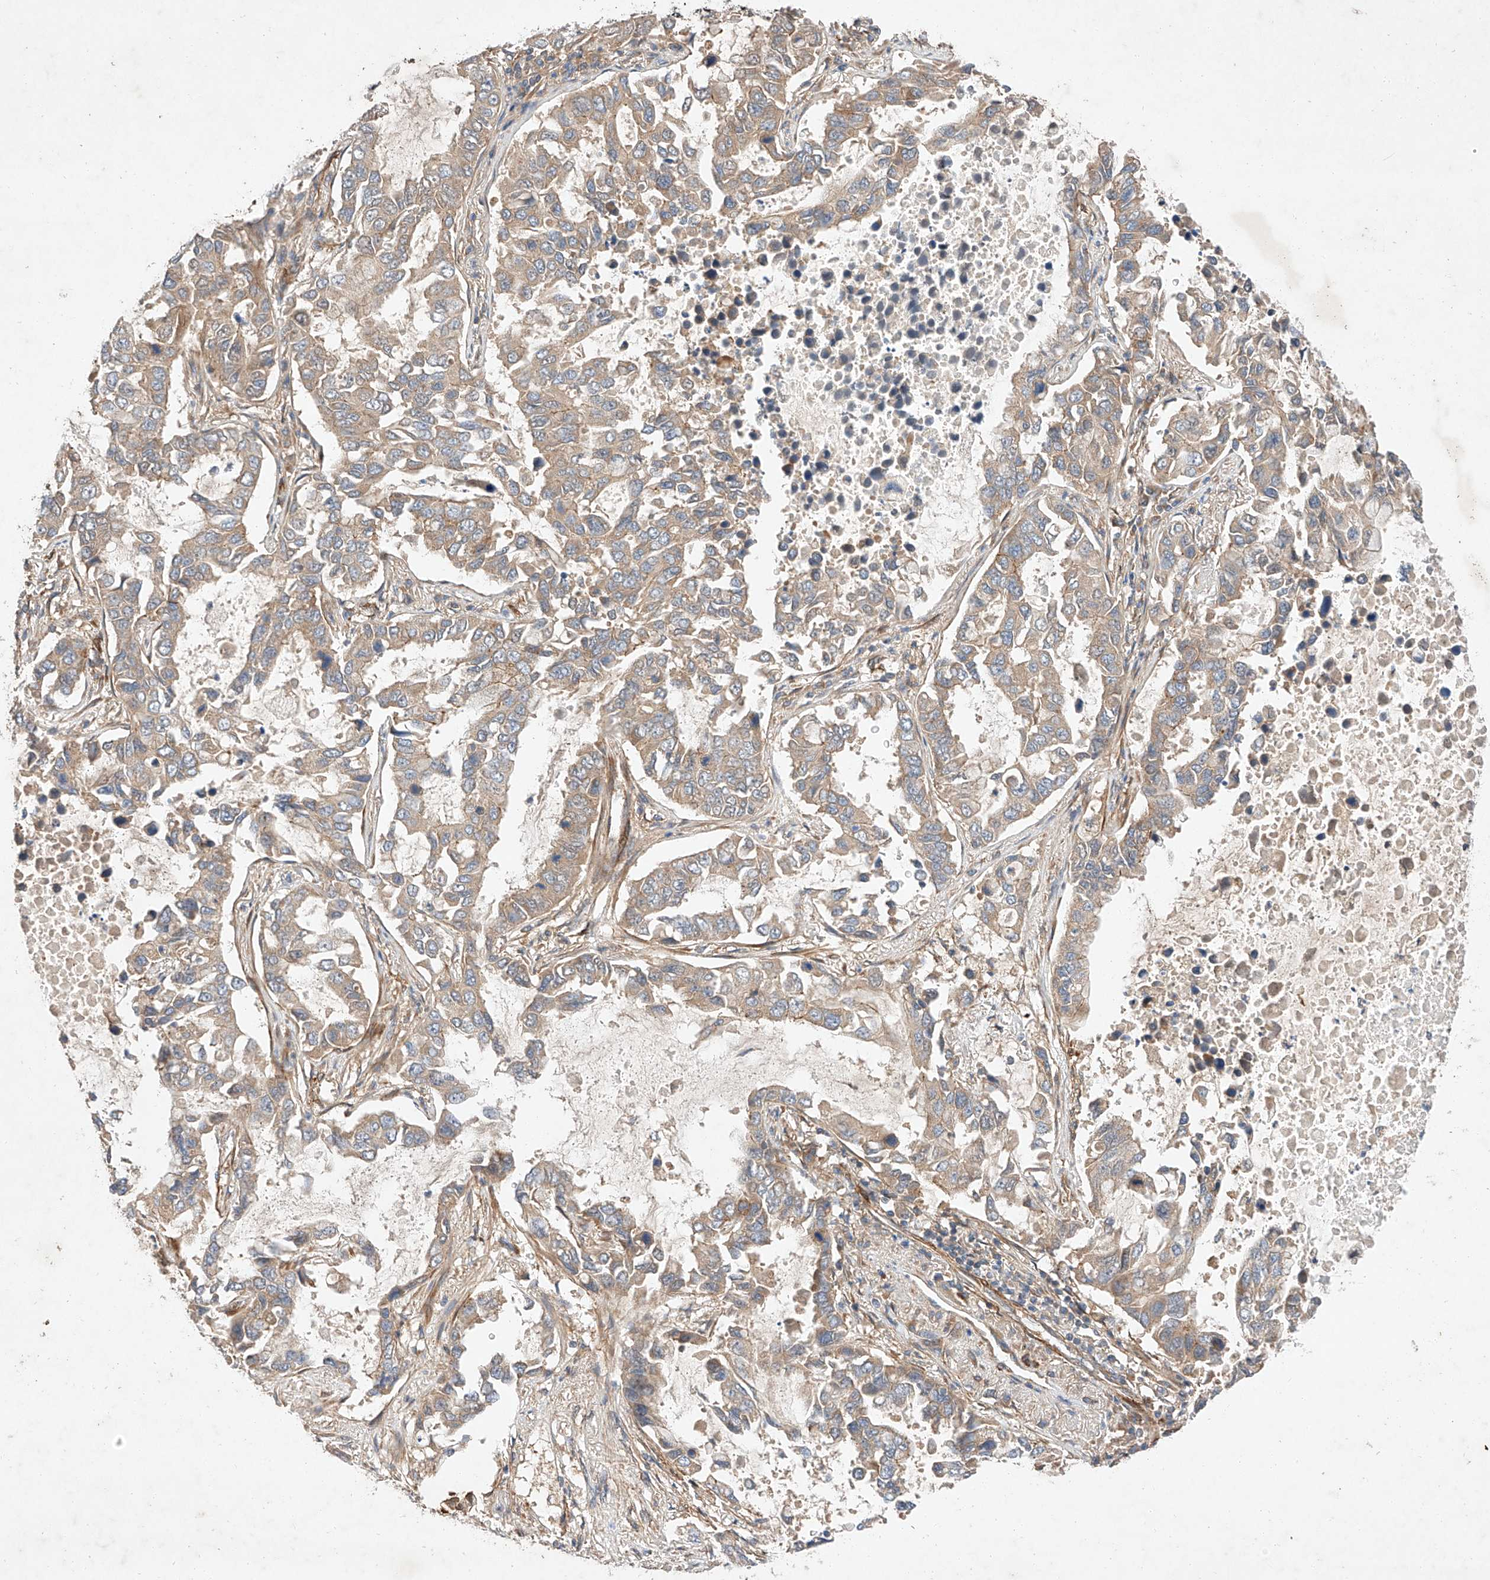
{"staining": {"intensity": "weak", "quantity": ">75%", "location": "cytoplasmic/membranous"}, "tissue": "lung cancer", "cell_type": "Tumor cells", "image_type": "cancer", "snomed": [{"axis": "morphology", "description": "Adenocarcinoma, NOS"}, {"axis": "topography", "description": "Lung"}], "caption": "DAB (3,3'-diaminobenzidine) immunohistochemical staining of human lung cancer demonstrates weak cytoplasmic/membranous protein positivity in about >75% of tumor cells.", "gene": "RAB23", "patient": {"sex": "male", "age": 64}}